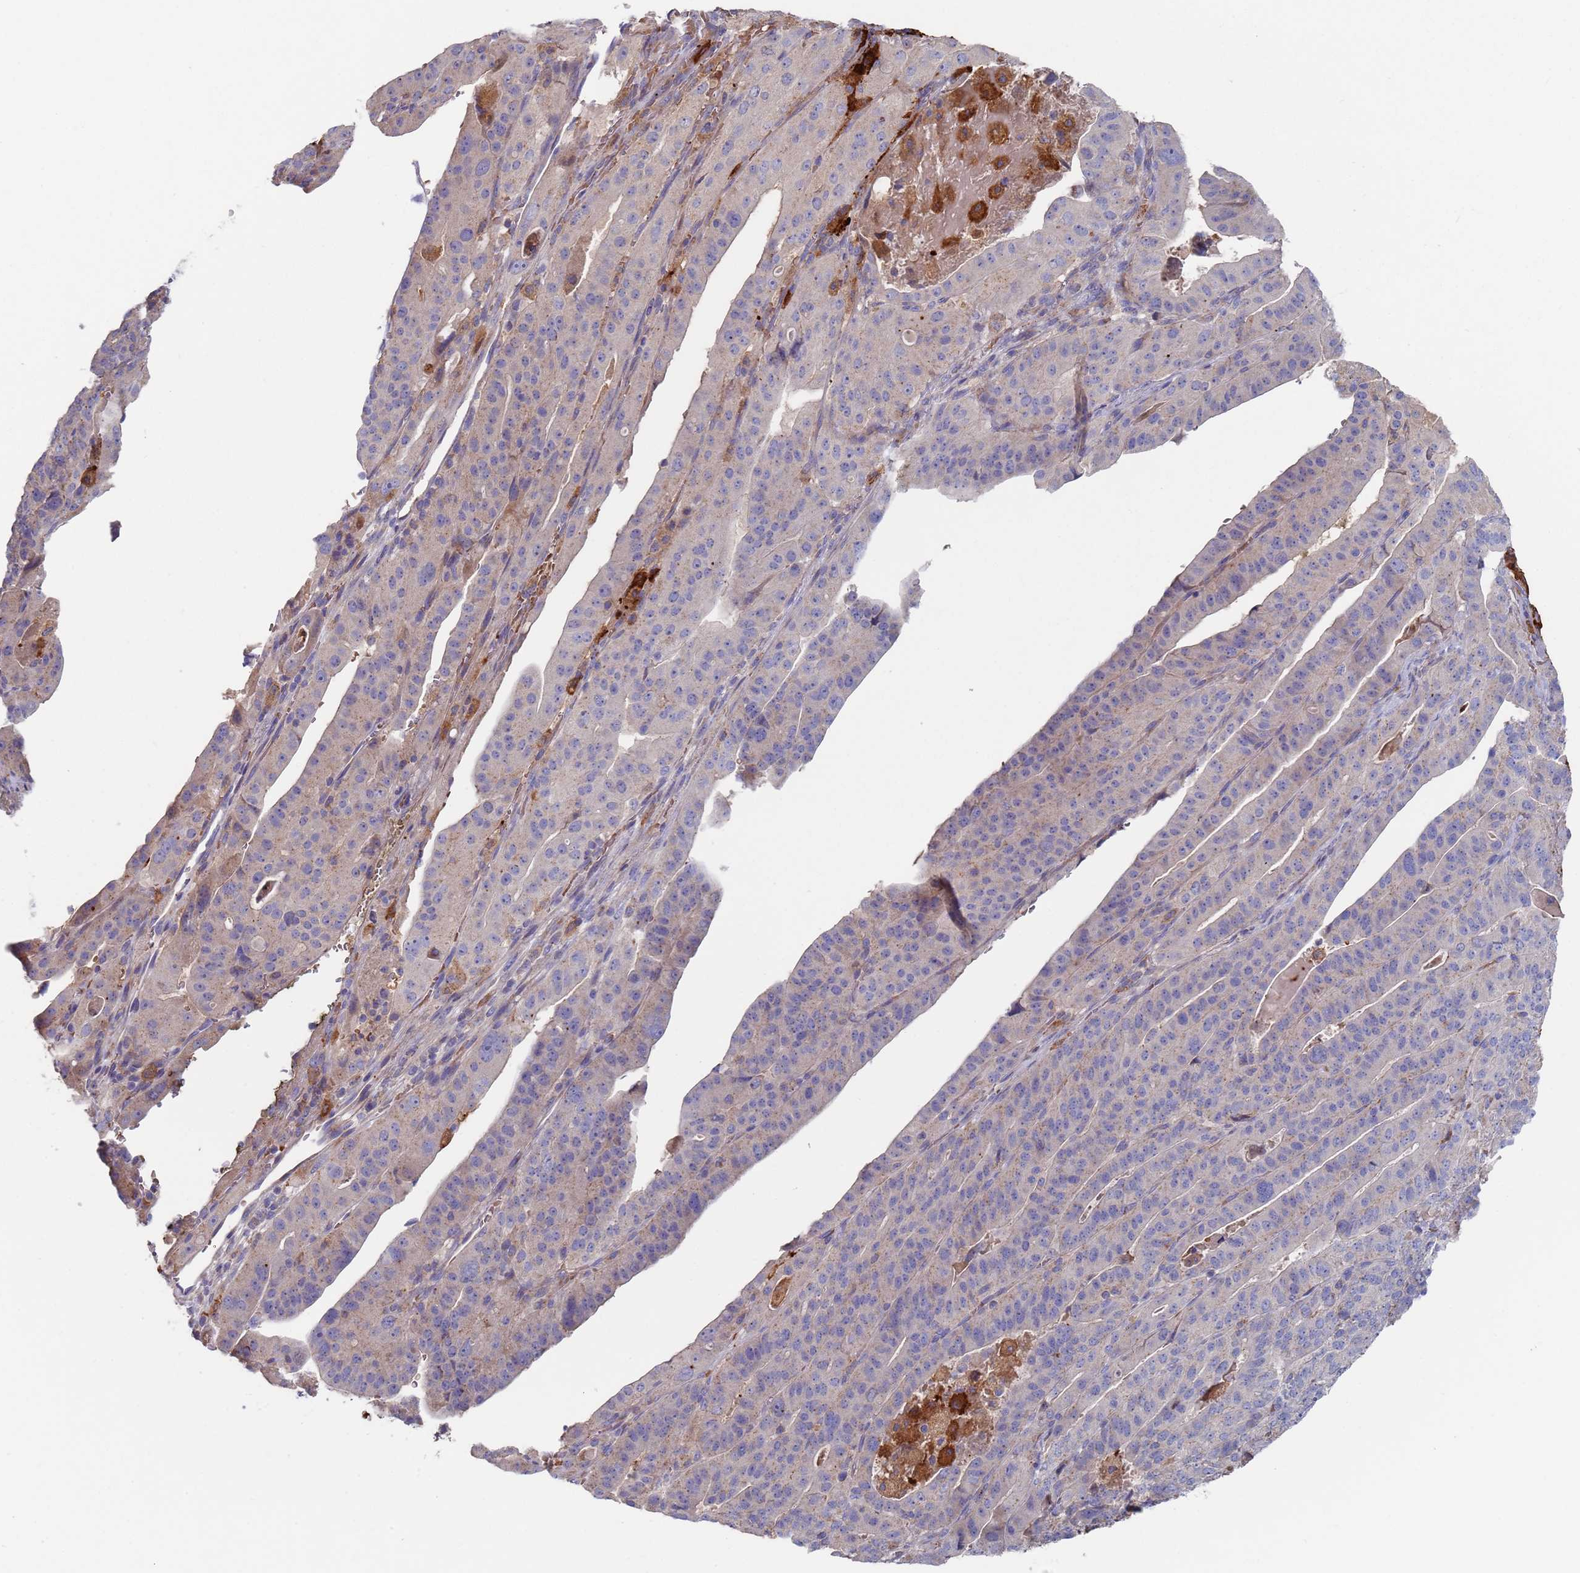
{"staining": {"intensity": "negative", "quantity": "none", "location": "none"}, "tissue": "stomach cancer", "cell_type": "Tumor cells", "image_type": "cancer", "snomed": [{"axis": "morphology", "description": "Adenocarcinoma, NOS"}, {"axis": "topography", "description": "Stomach"}], "caption": "Human stomach cancer stained for a protein using immunohistochemistry exhibits no expression in tumor cells.", "gene": "MALRD1", "patient": {"sex": "male", "age": 48}}